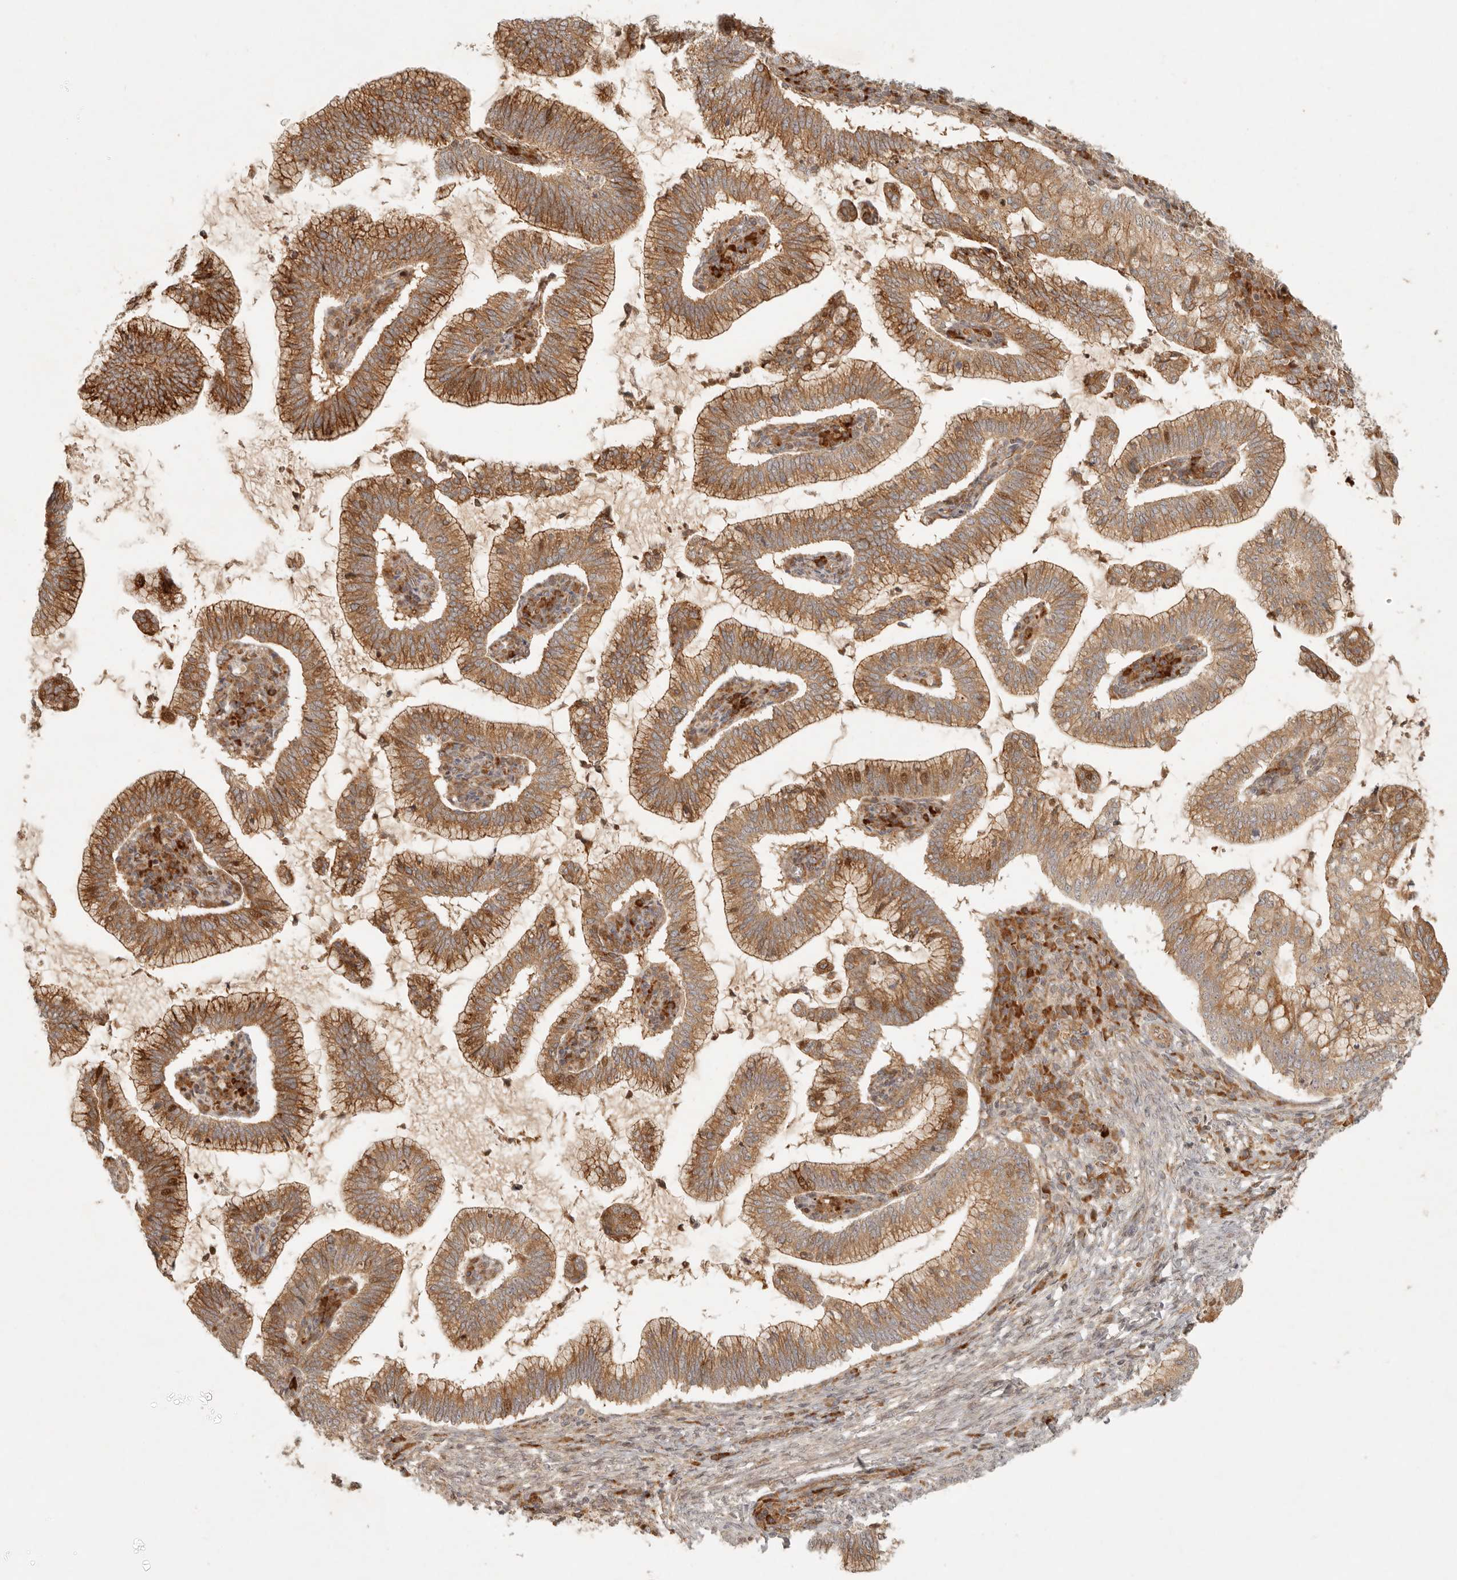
{"staining": {"intensity": "moderate", "quantity": ">75%", "location": "cytoplasmic/membranous"}, "tissue": "cervical cancer", "cell_type": "Tumor cells", "image_type": "cancer", "snomed": [{"axis": "morphology", "description": "Adenocarcinoma, NOS"}, {"axis": "topography", "description": "Cervix"}], "caption": "Cervical cancer was stained to show a protein in brown. There is medium levels of moderate cytoplasmic/membranous staining in approximately >75% of tumor cells.", "gene": "KLHL38", "patient": {"sex": "female", "age": 36}}